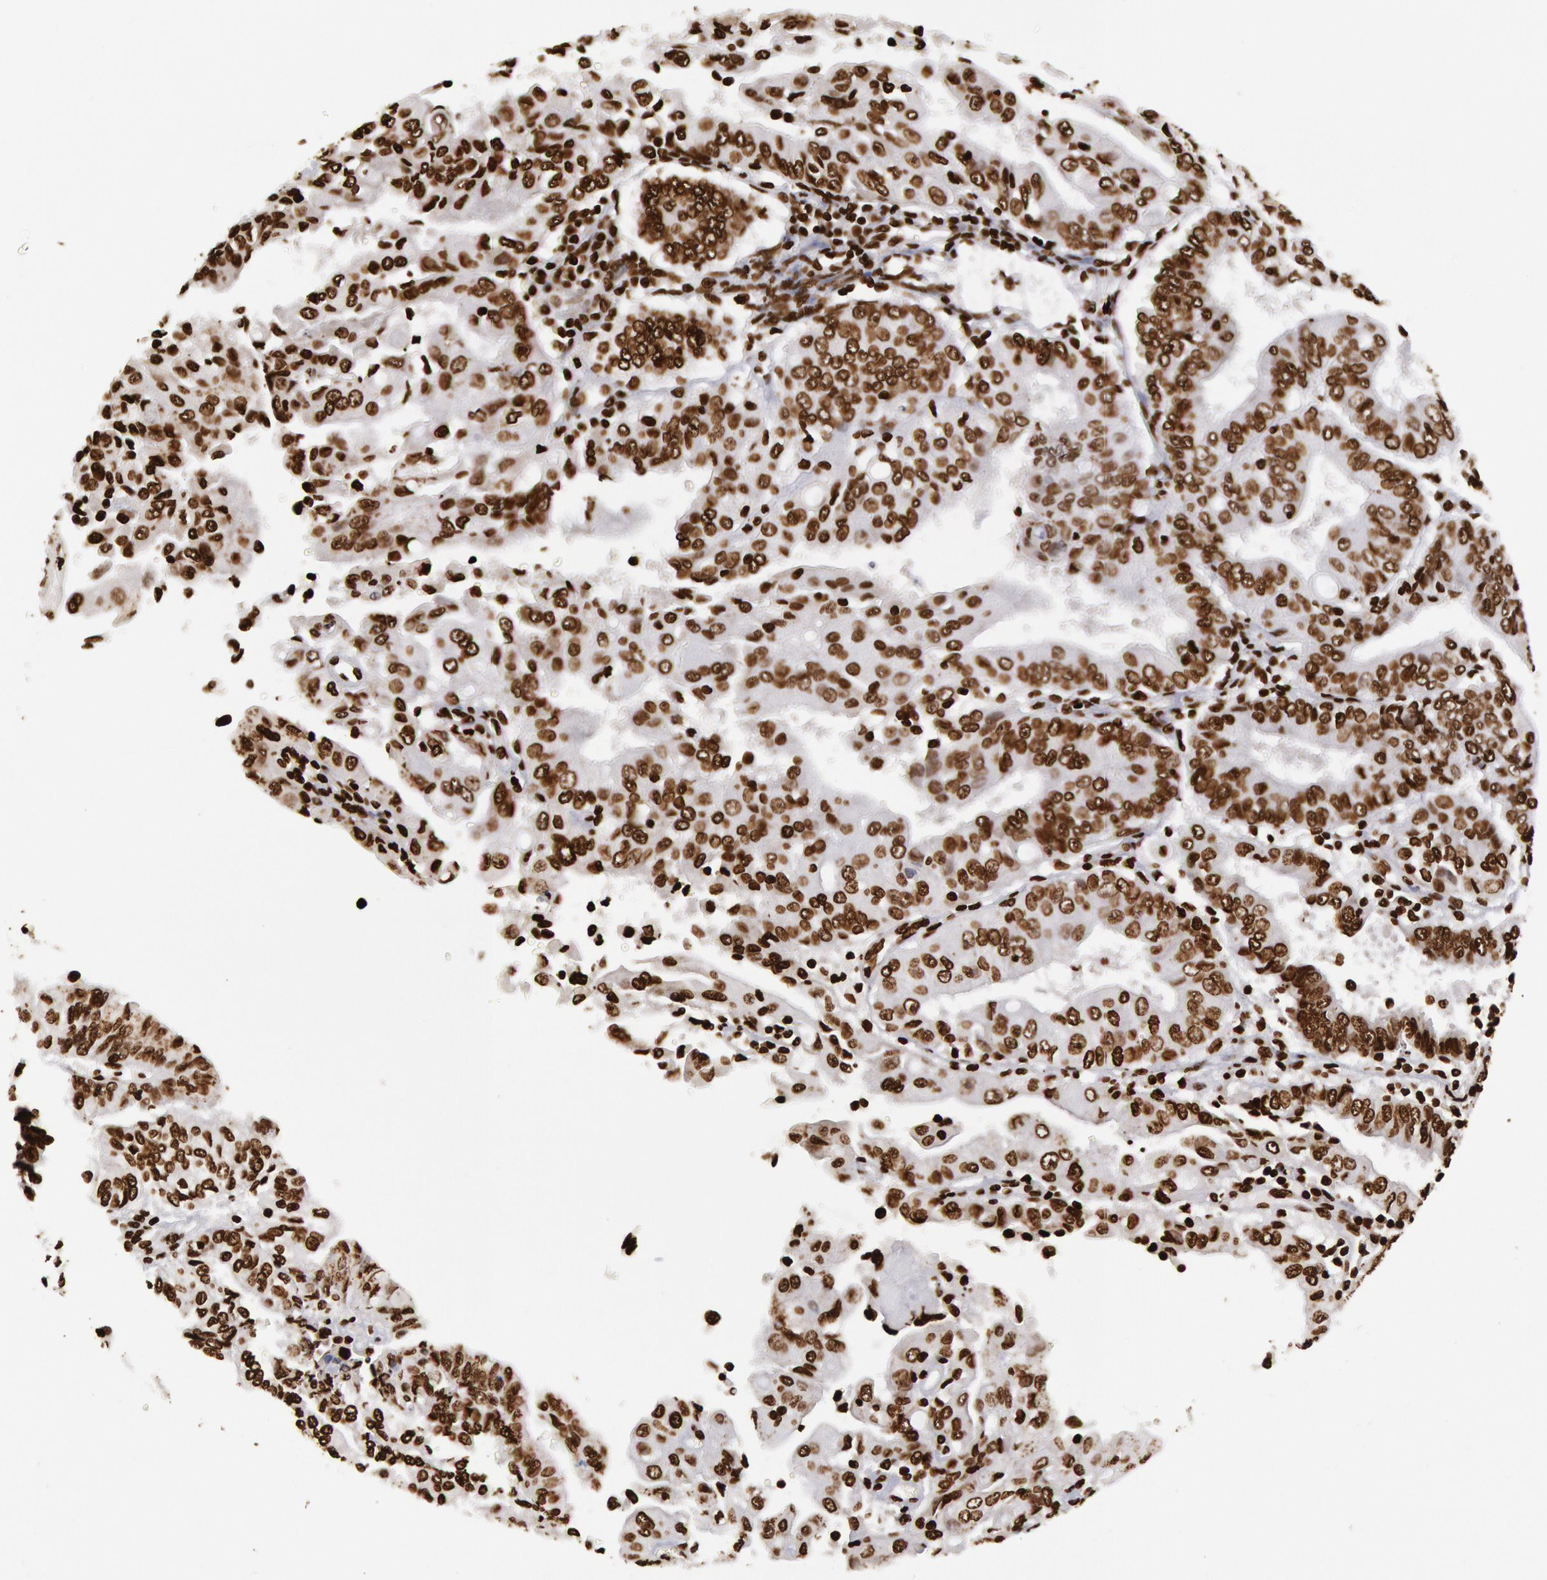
{"staining": {"intensity": "strong", "quantity": ">75%", "location": "nuclear"}, "tissue": "endometrial cancer", "cell_type": "Tumor cells", "image_type": "cancer", "snomed": [{"axis": "morphology", "description": "Adenocarcinoma, NOS"}, {"axis": "topography", "description": "Endometrium"}], "caption": "Immunohistochemistry (IHC) image of endometrial cancer (adenocarcinoma) stained for a protein (brown), which exhibits high levels of strong nuclear expression in approximately >75% of tumor cells.", "gene": "H3-4", "patient": {"sex": "female", "age": 75}}